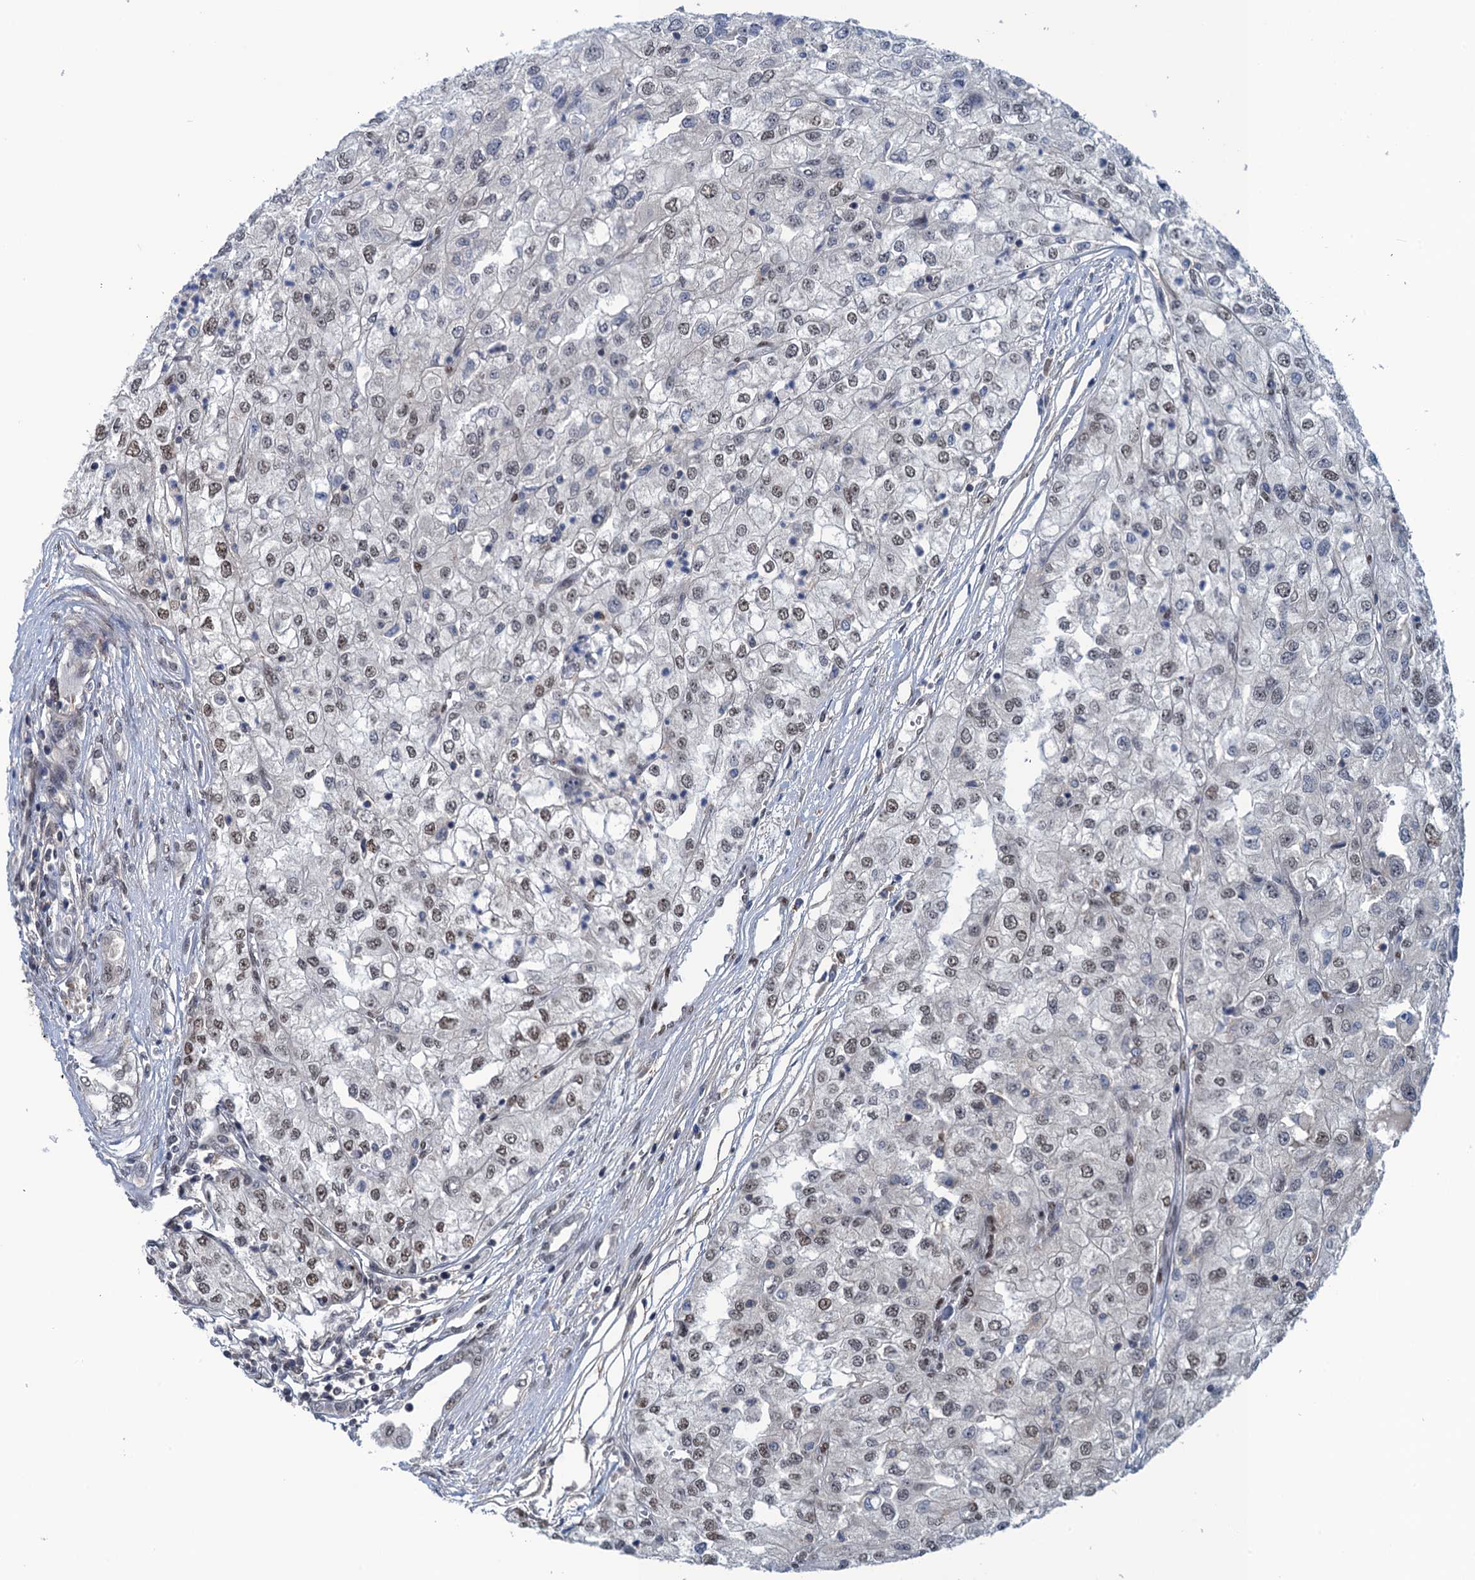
{"staining": {"intensity": "weak", "quantity": "25%-75%", "location": "nuclear"}, "tissue": "renal cancer", "cell_type": "Tumor cells", "image_type": "cancer", "snomed": [{"axis": "morphology", "description": "Adenocarcinoma, NOS"}, {"axis": "topography", "description": "Kidney"}], "caption": "A brown stain shows weak nuclear expression of a protein in renal cancer tumor cells.", "gene": "SAE1", "patient": {"sex": "female", "age": 54}}